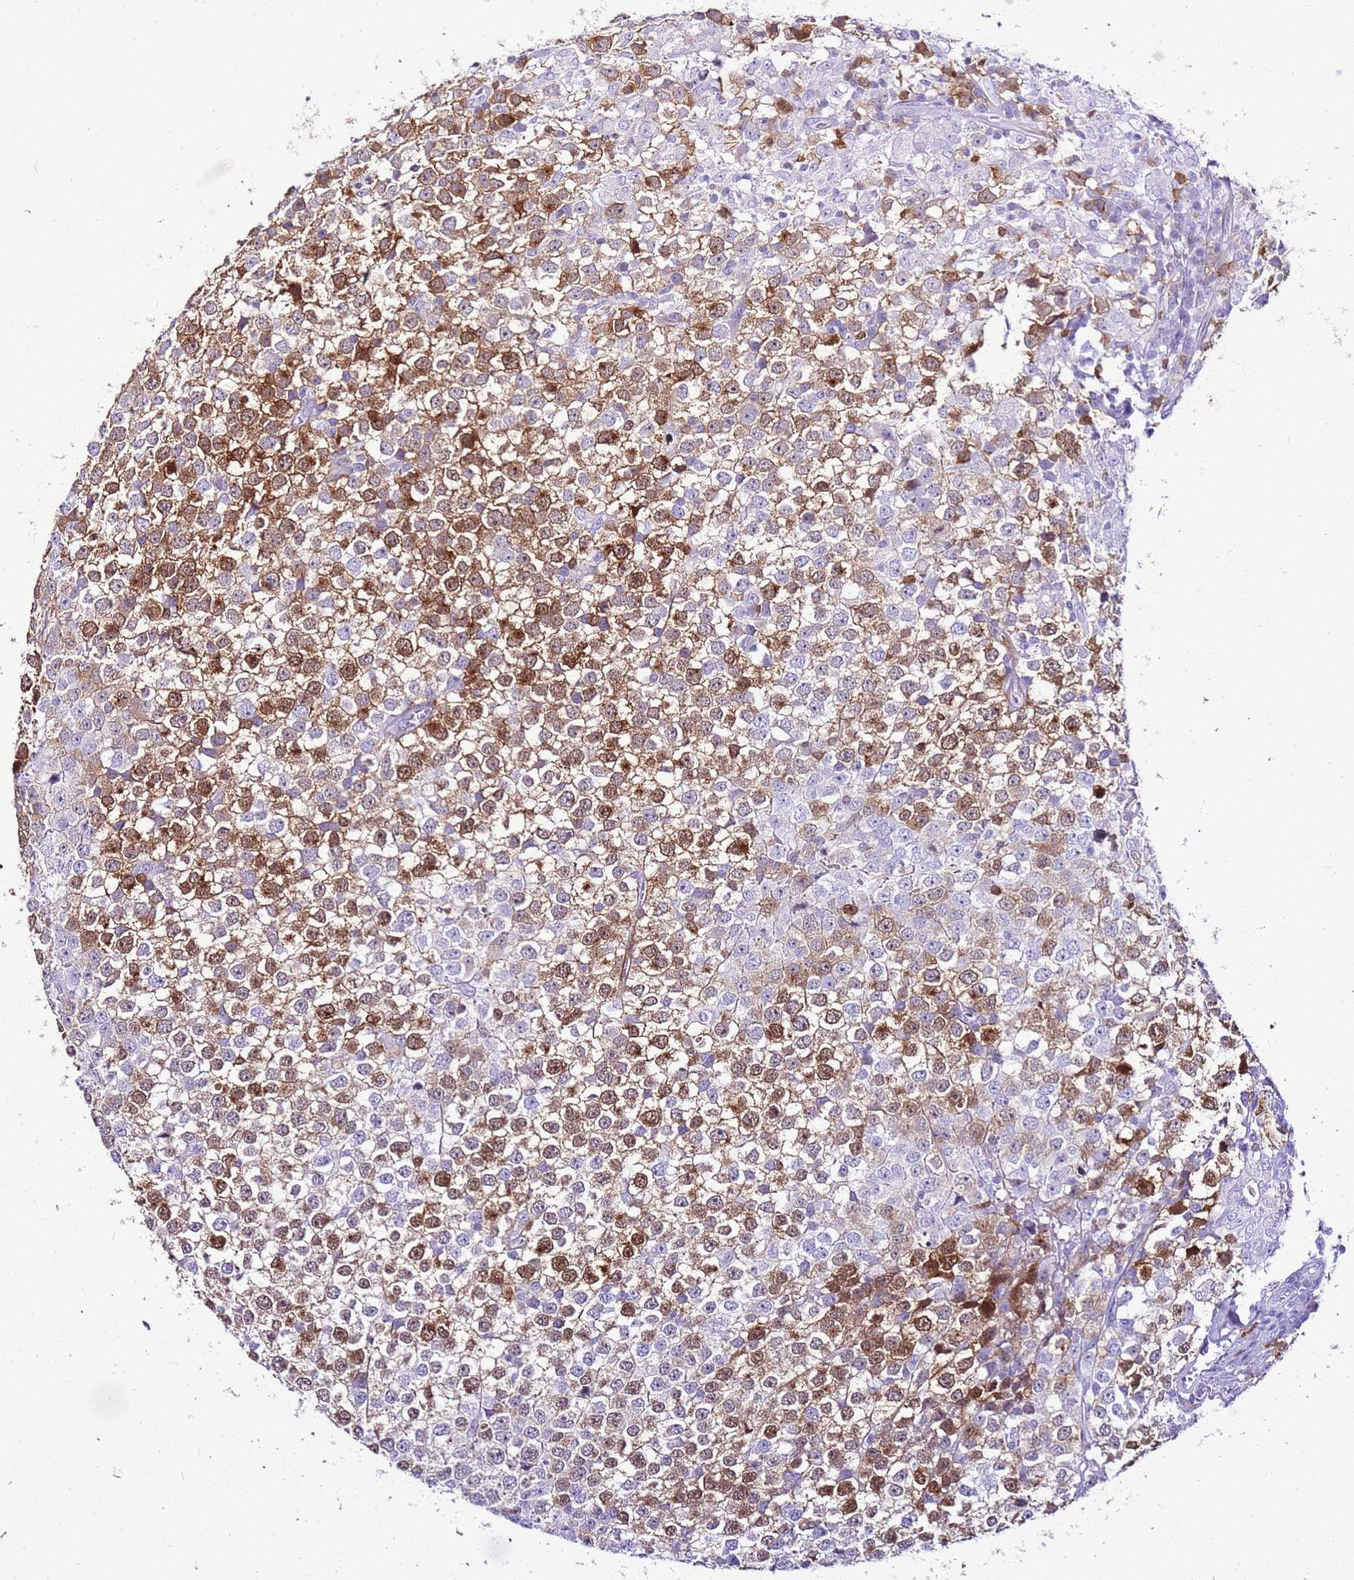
{"staining": {"intensity": "strong", "quantity": "<25%", "location": "nuclear"}, "tissue": "testis cancer", "cell_type": "Tumor cells", "image_type": "cancer", "snomed": [{"axis": "morphology", "description": "Seminoma, NOS"}, {"axis": "topography", "description": "Testis"}], "caption": "Tumor cells show medium levels of strong nuclear staining in about <25% of cells in testis seminoma.", "gene": "SPC25", "patient": {"sex": "male", "age": 65}}